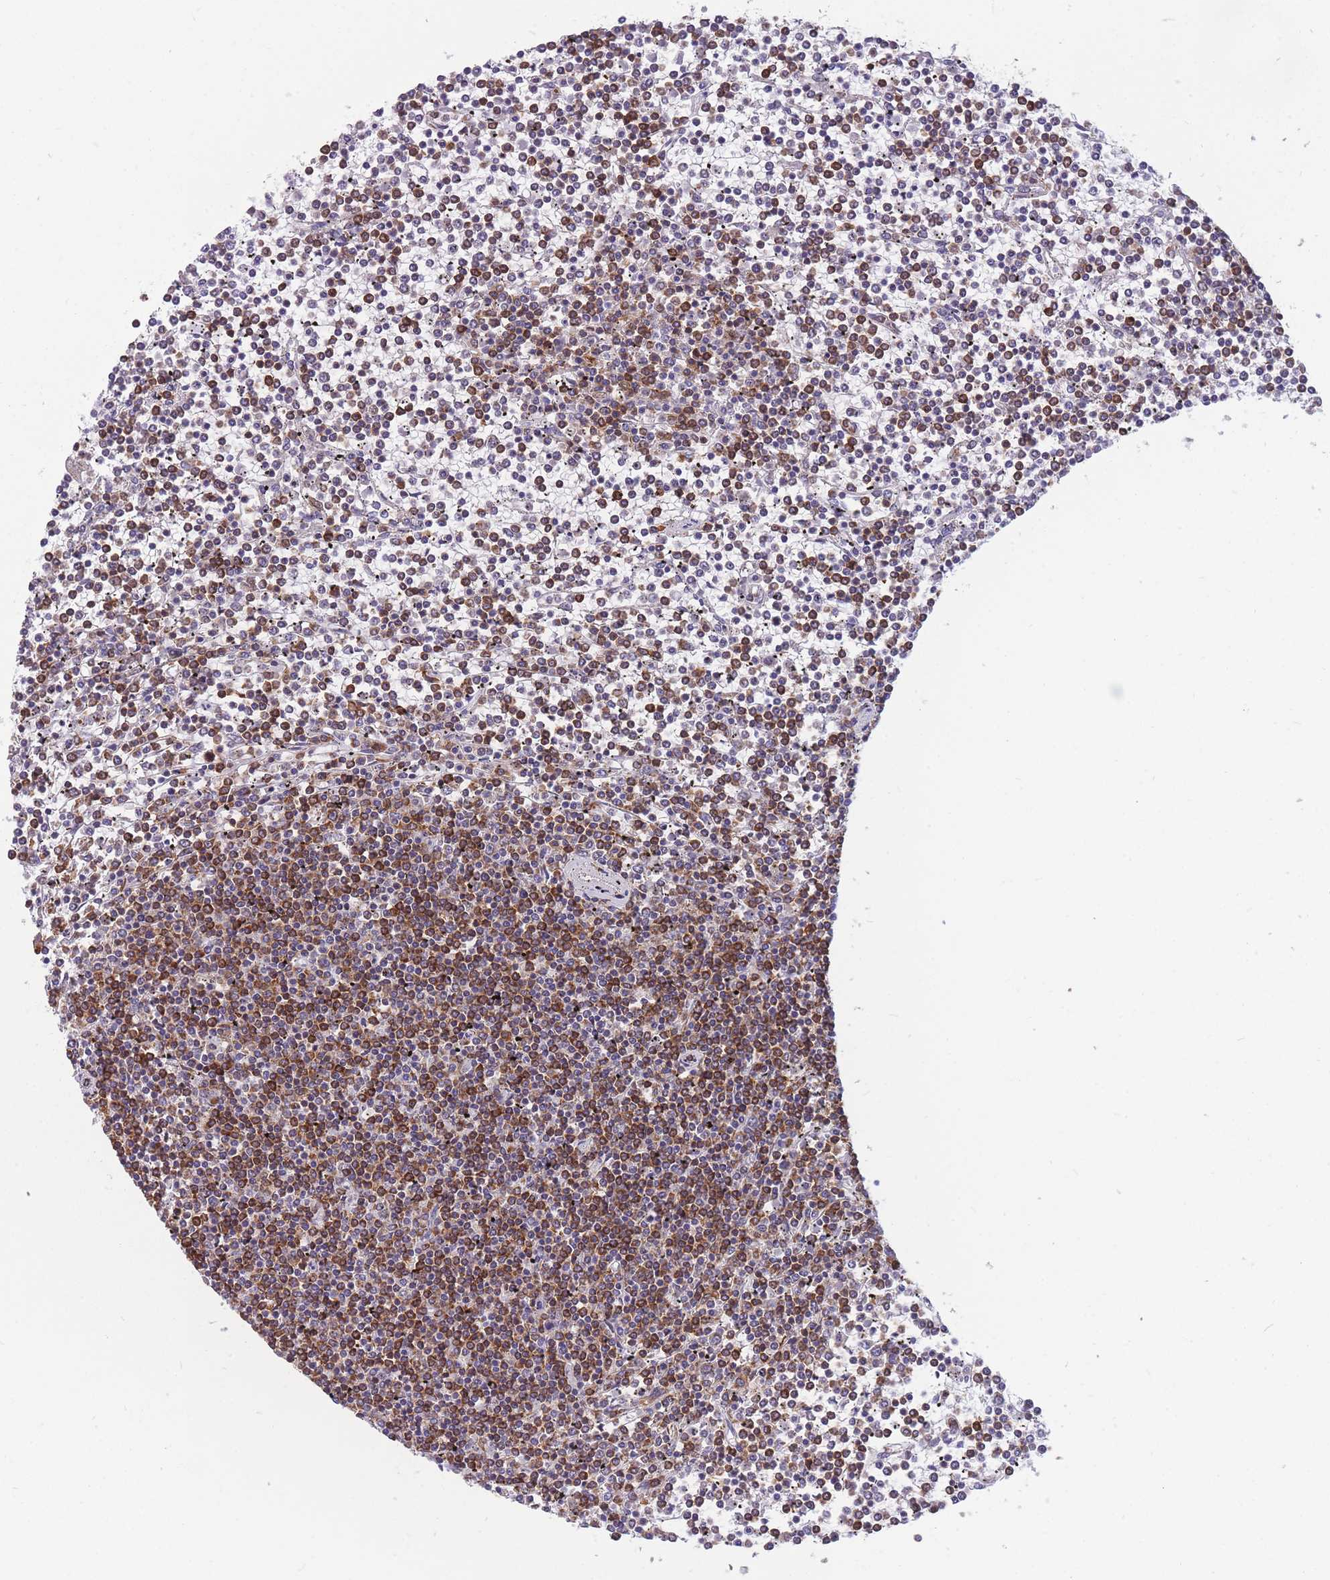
{"staining": {"intensity": "moderate", "quantity": ">75%", "location": "cytoplasmic/membranous"}, "tissue": "lymphoma", "cell_type": "Tumor cells", "image_type": "cancer", "snomed": [{"axis": "morphology", "description": "Malignant lymphoma, non-Hodgkin's type, Low grade"}, {"axis": "topography", "description": "Spleen"}], "caption": "Tumor cells display moderate cytoplasmic/membranous staining in about >75% of cells in lymphoma. The protein is stained brown, and the nuclei are stained in blue (DAB IHC with brightfield microscopy, high magnification).", "gene": "MRPL54", "patient": {"sex": "female", "age": 19}}